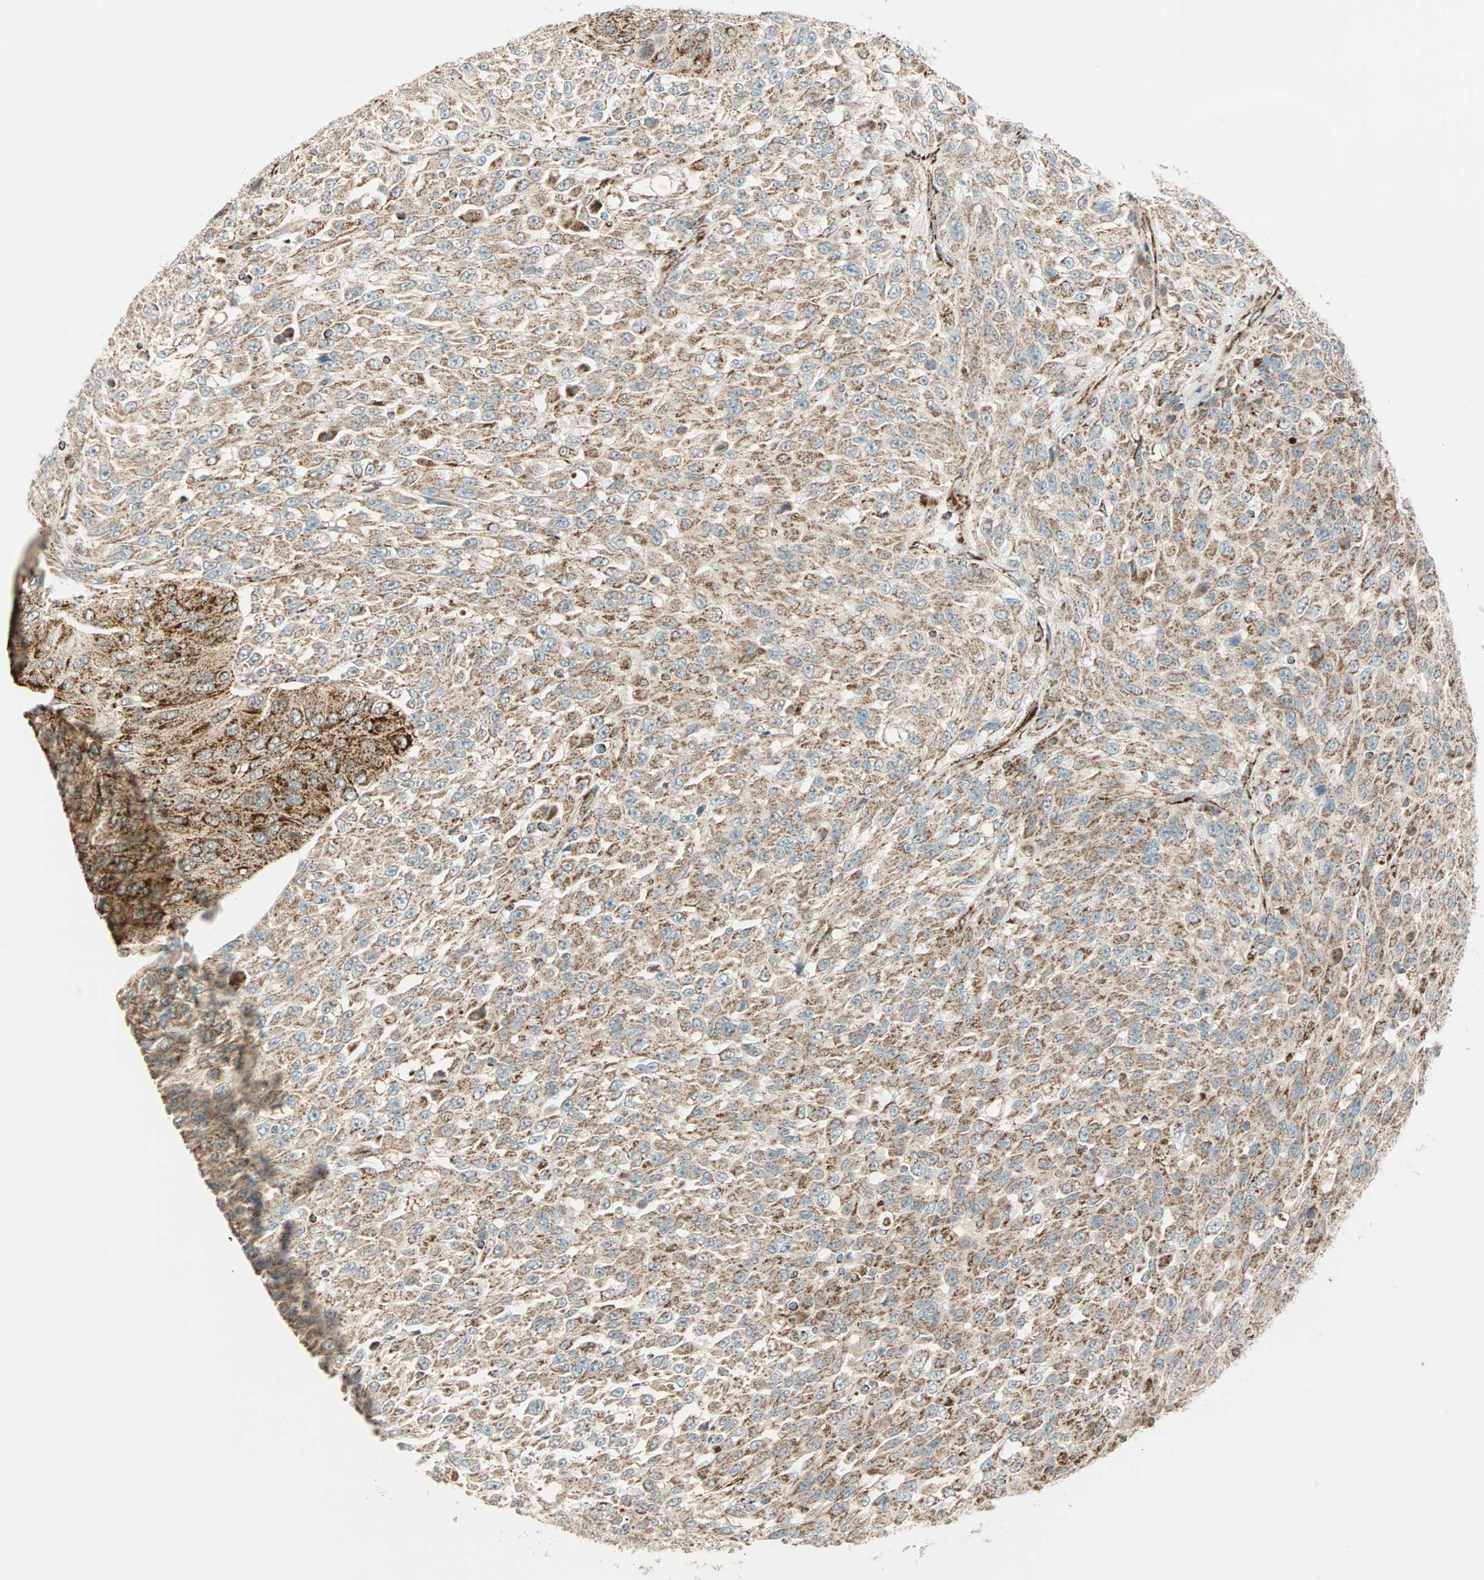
{"staining": {"intensity": "moderate", "quantity": ">75%", "location": "cytoplasmic/membranous"}, "tissue": "urothelial cancer", "cell_type": "Tumor cells", "image_type": "cancer", "snomed": [{"axis": "morphology", "description": "Urothelial carcinoma, High grade"}, {"axis": "topography", "description": "Urinary bladder"}], "caption": "This histopathology image displays immunohistochemistry staining of urothelial cancer, with medium moderate cytoplasmic/membranous positivity in approximately >75% of tumor cells.", "gene": "SPRY4", "patient": {"sex": "male", "age": 66}}